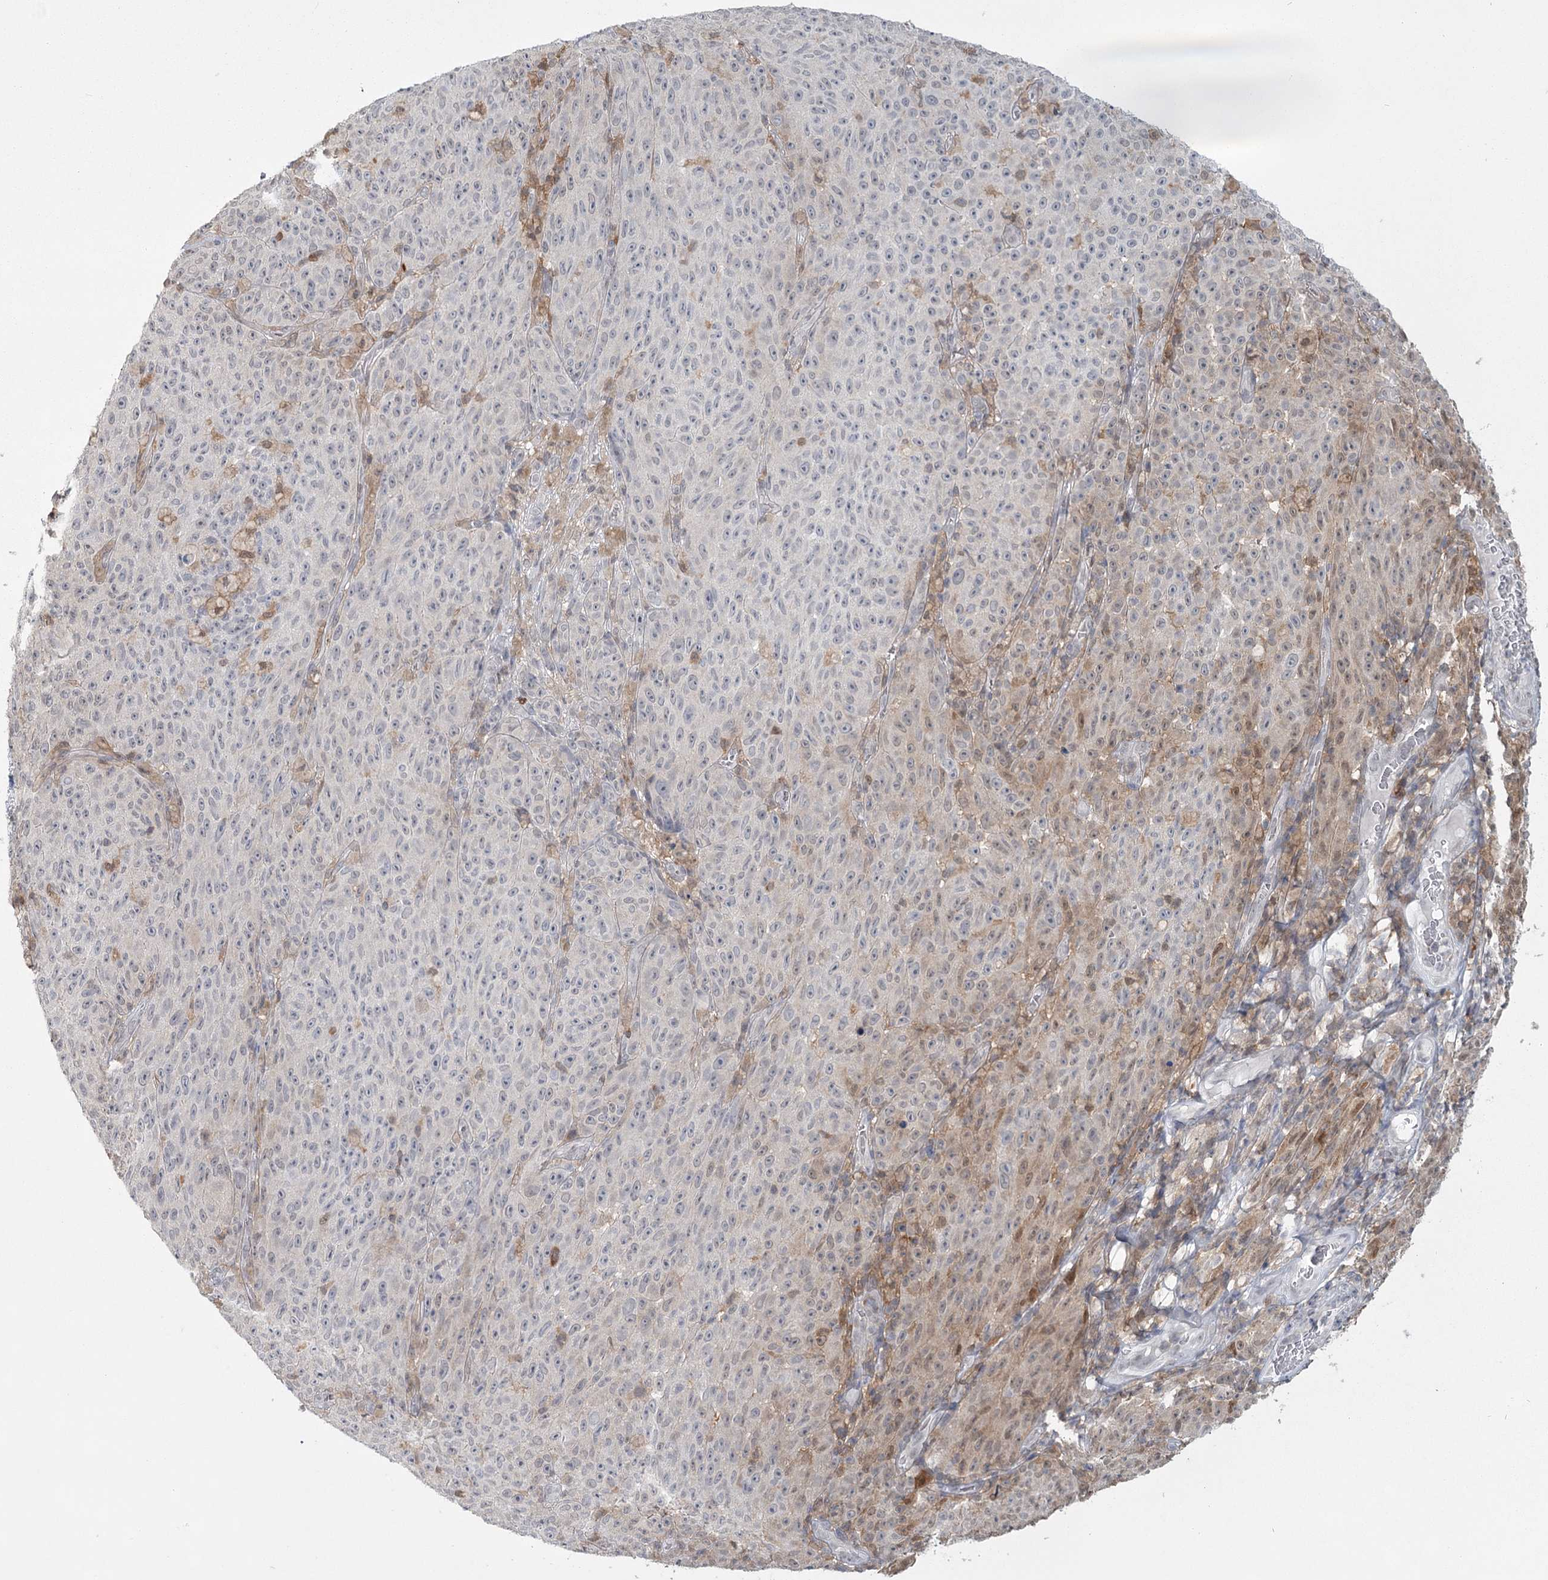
{"staining": {"intensity": "negative", "quantity": "none", "location": "none"}, "tissue": "melanoma", "cell_type": "Tumor cells", "image_type": "cancer", "snomed": [{"axis": "morphology", "description": "Malignant melanoma, NOS"}, {"axis": "topography", "description": "Skin"}], "caption": "A high-resolution image shows IHC staining of melanoma, which exhibits no significant staining in tumor cells.", "gene": "TMEM70", "patient": {"sex": "female", "age": 82}}